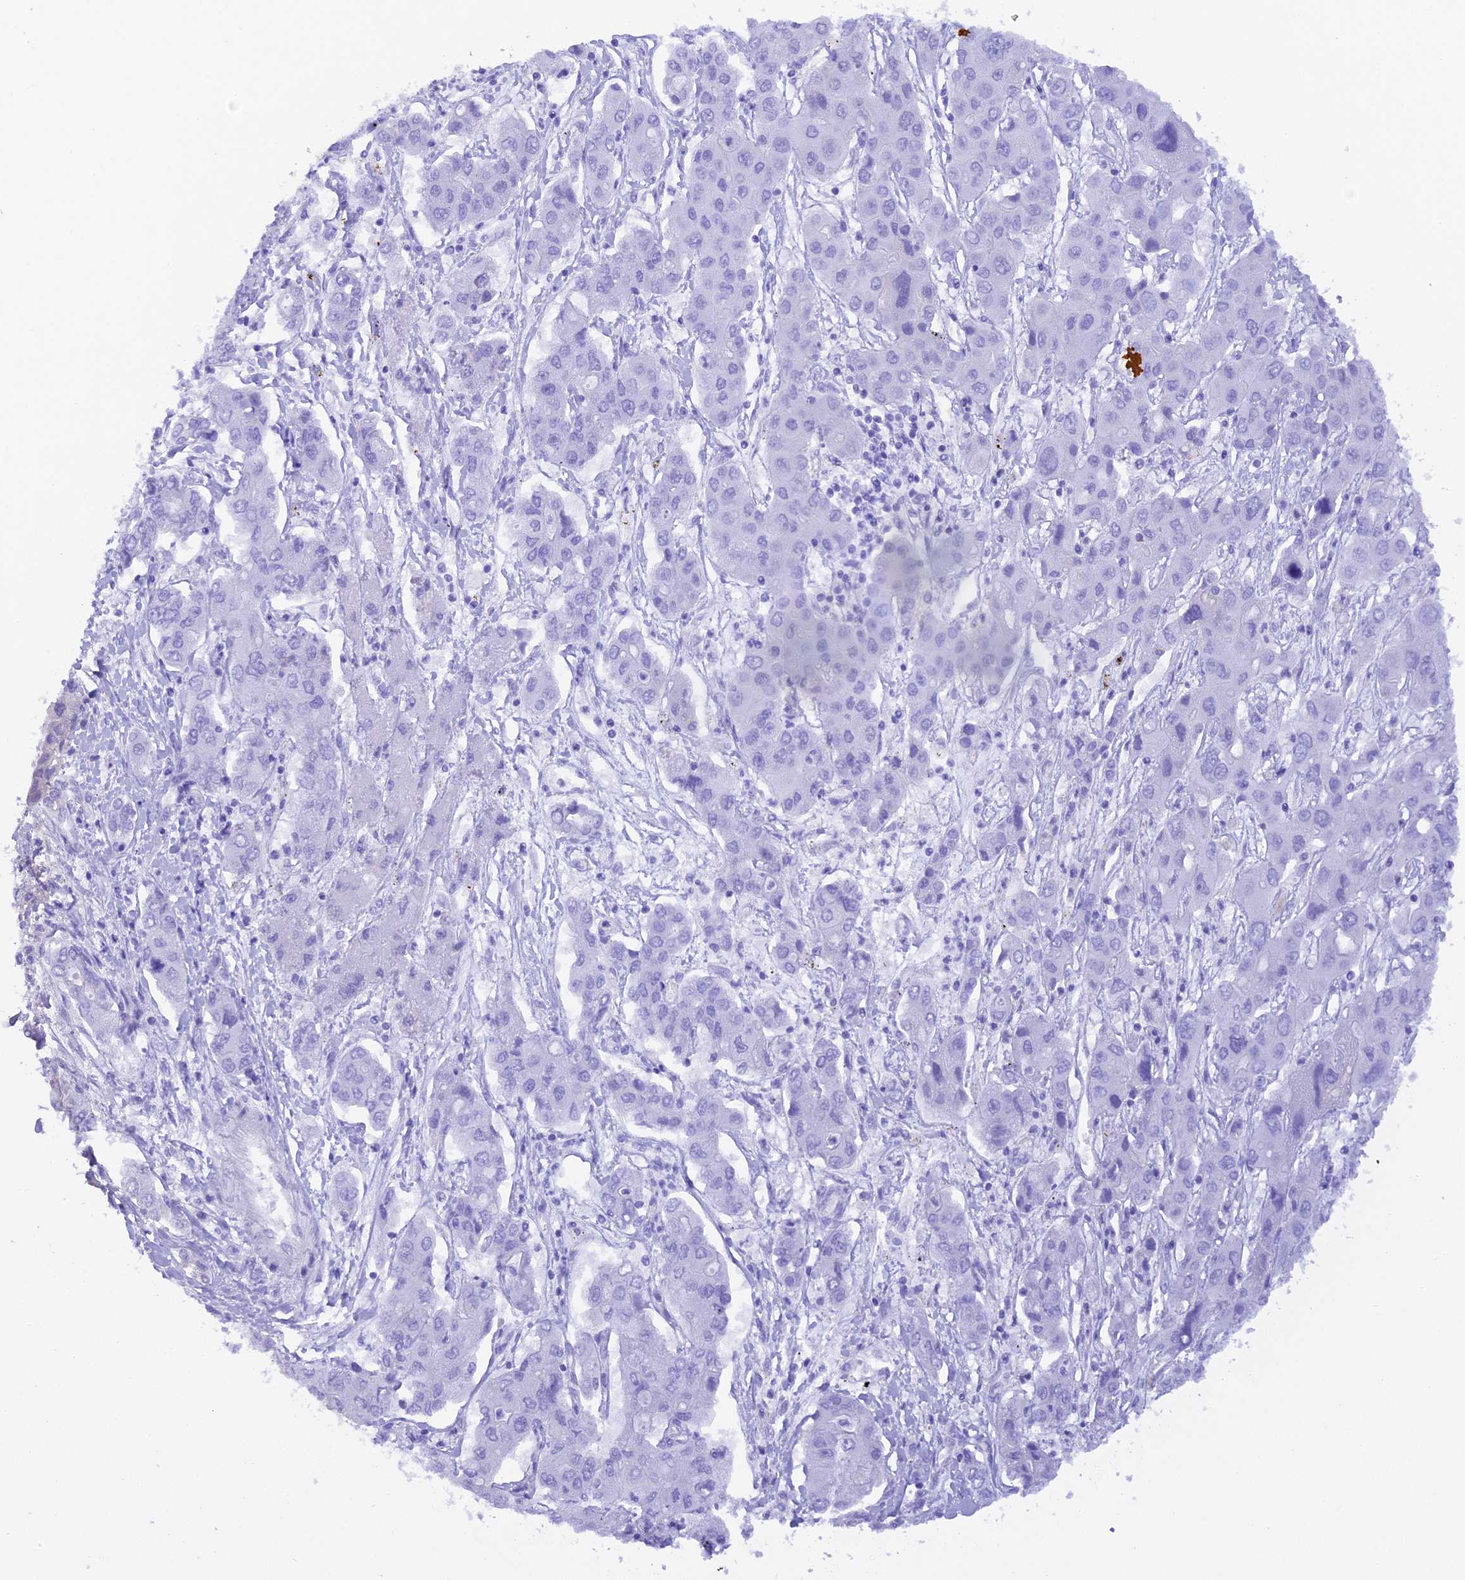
{"staining": {"intensity": "negative", "quantity": "none", "location": "none"}, "tissue": "liver cancer", "cell_type": "Tumor cells", "image_type": "cancer", "snomed": [{"axis": "morphology", "description": "Cholangiocarcinoma"}, {"axis": "topography", "description": "Liver"}], "caption": "Liver cholangiocarcinoma was stained to show a protein in brown. There is no significant staining in tumor cells.", "gene": "FAM193A", "patient": {"sex": "male", "age": 67}}